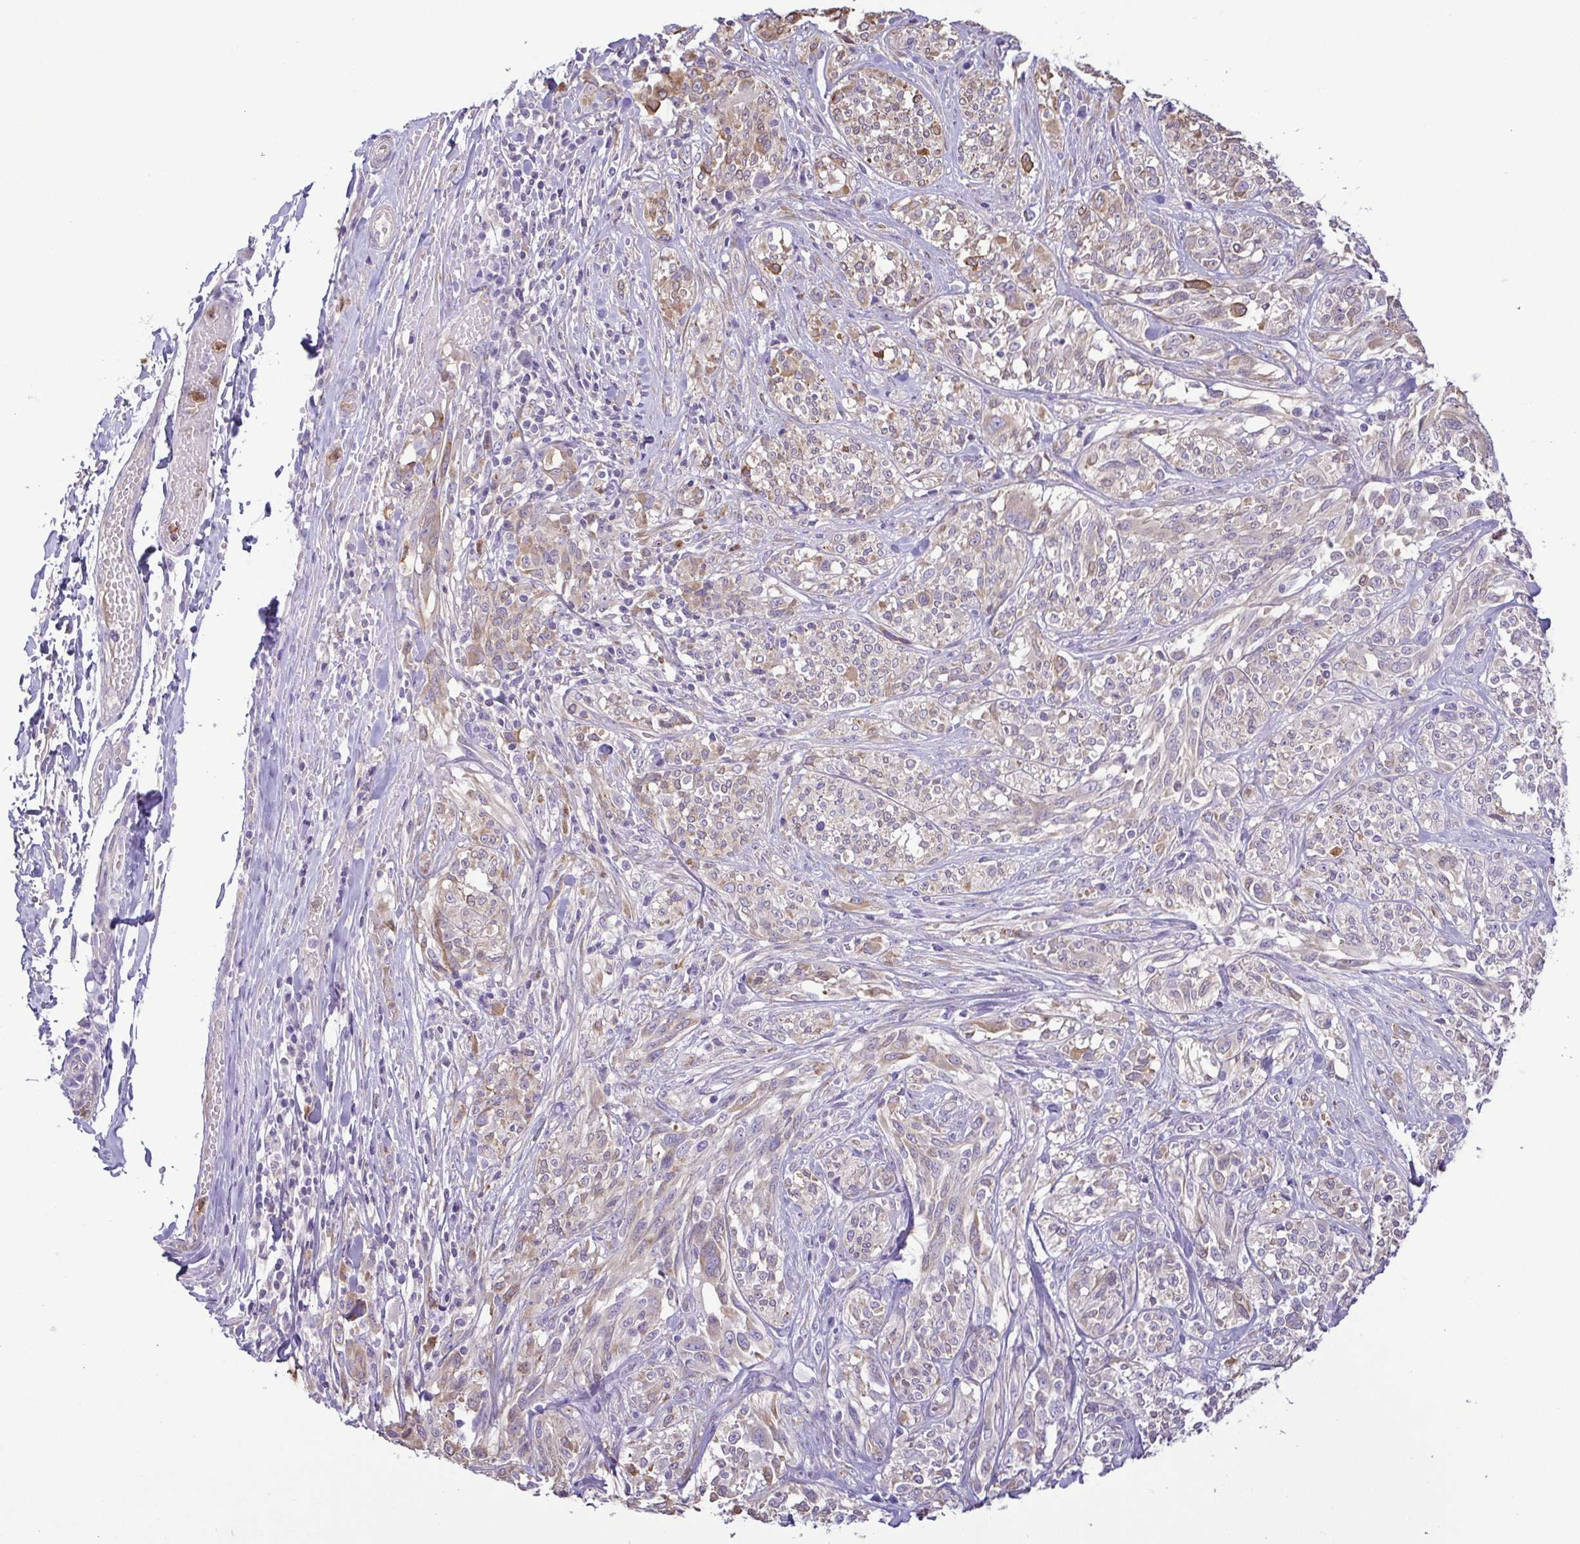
{"staining": {"intensity": "weak", "quantity": "25%-75%", "location": "cytoplasmic/membranous"}, "tissue": "melanoma", "cell_type": "Tumor cells", "image_type": "cancer", "snomed": [{"axis": "morphology", "description": "Malignant melanoma, NOS"}, {"axis": "topography", "description": "Skin"}], "caption": "This is an image of immunohistochemistry (IHC) staining of melanoma, which shows weak staining in the cytoplasmic/membranous of tumor cells.", "gene": "MYL10", "patient": {"sex": "female", "age": 91}}